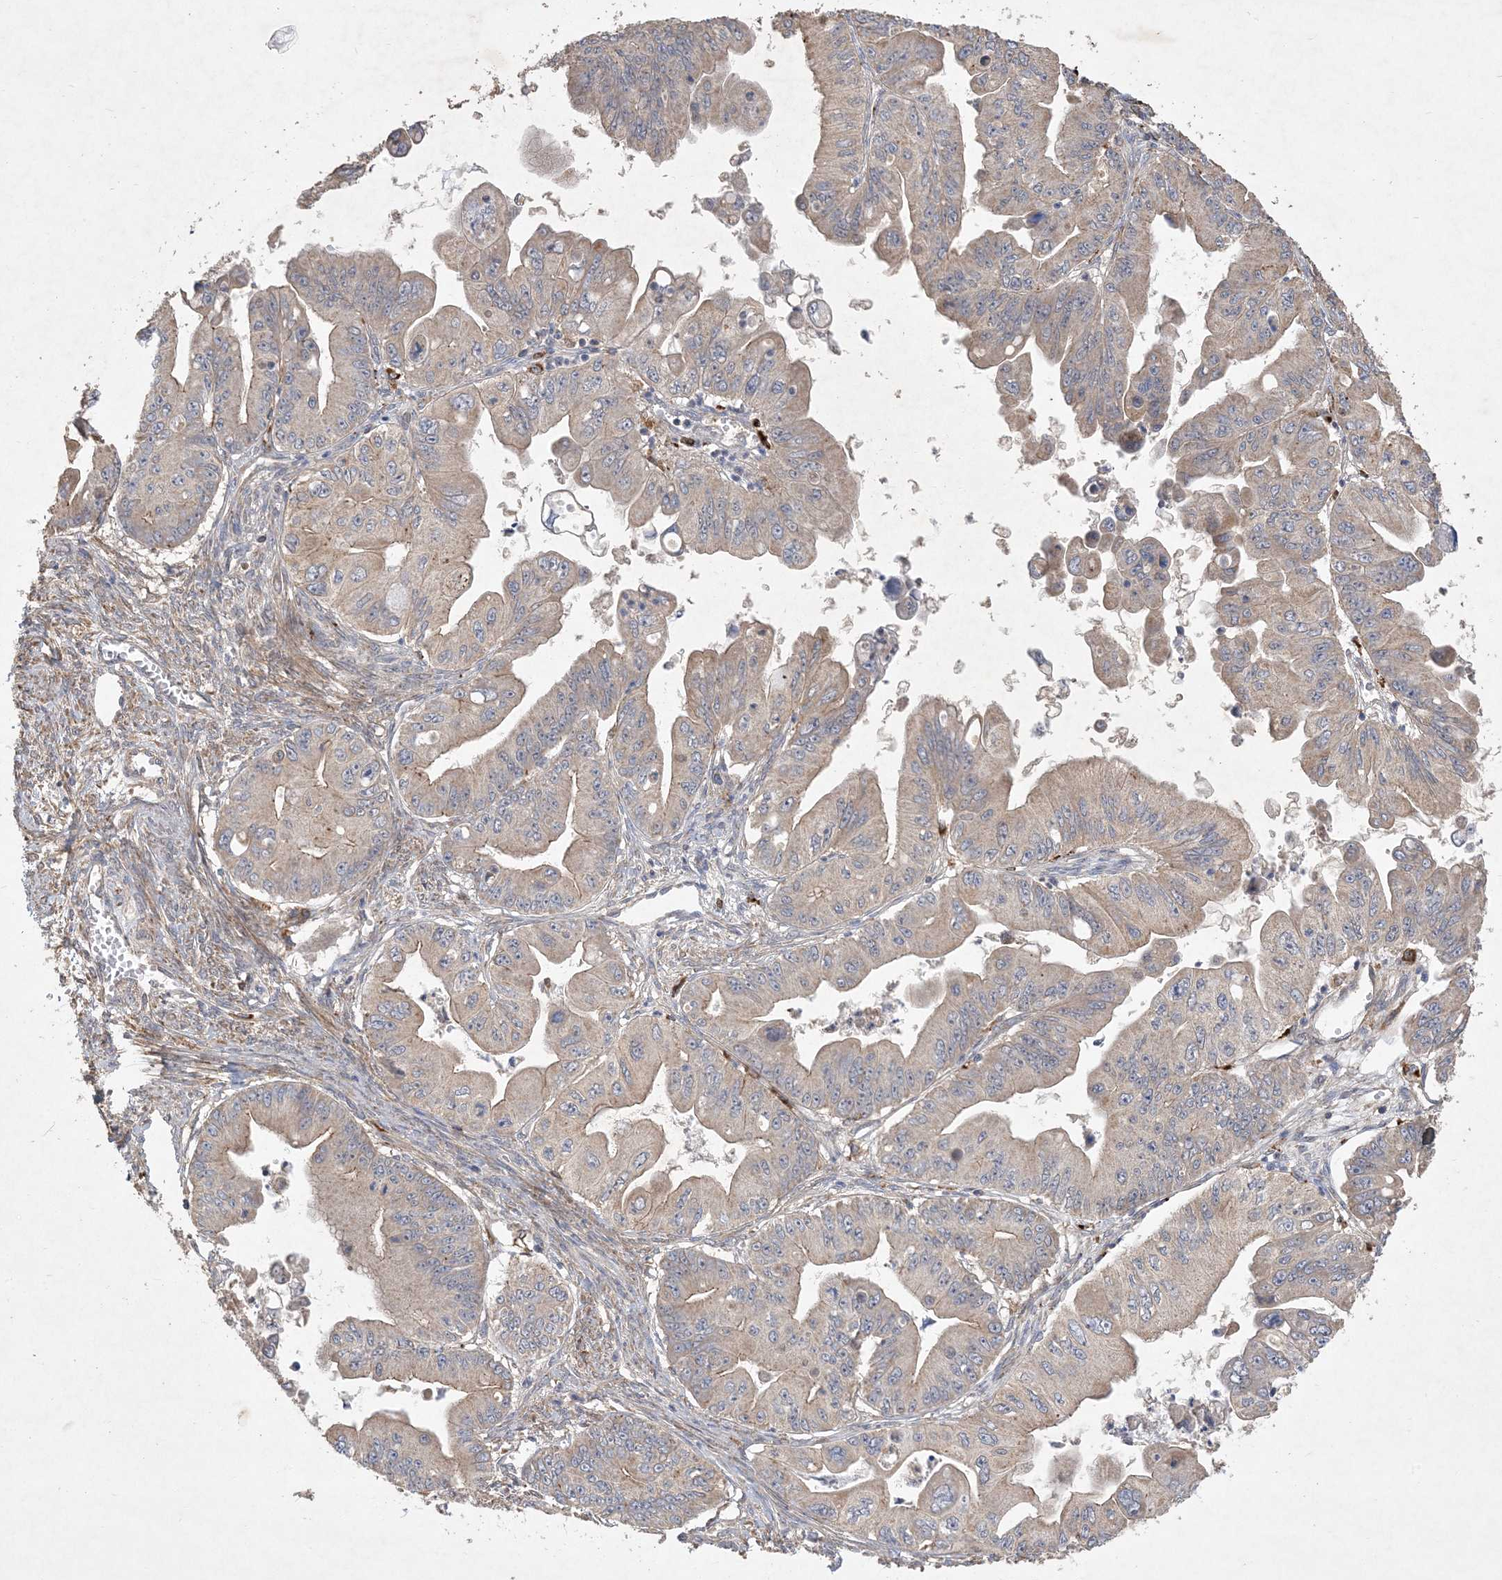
{"staining": {"intensity": "strong", "quantity": "25%-75%", "location": "cytoplasmic/membranous"}, "tissue": "ovarian cancer", "cell_type": "Tumor cells", "image_type": "cancer", "snomed": [{"axis": "morphology", "description": "Cystadenocarcinoma, mucinous, NOS"}, {"axis": "topography", "description": "Ovary"}], "caption": "This is an image of IHC staining of ovarian mucinous cystadenocarcinoma, which shows strong staining in the cytoplasmic/membranous of tumor cells.", "gene": "MASP2", "patient": {"sex": "female", "age": 71}}